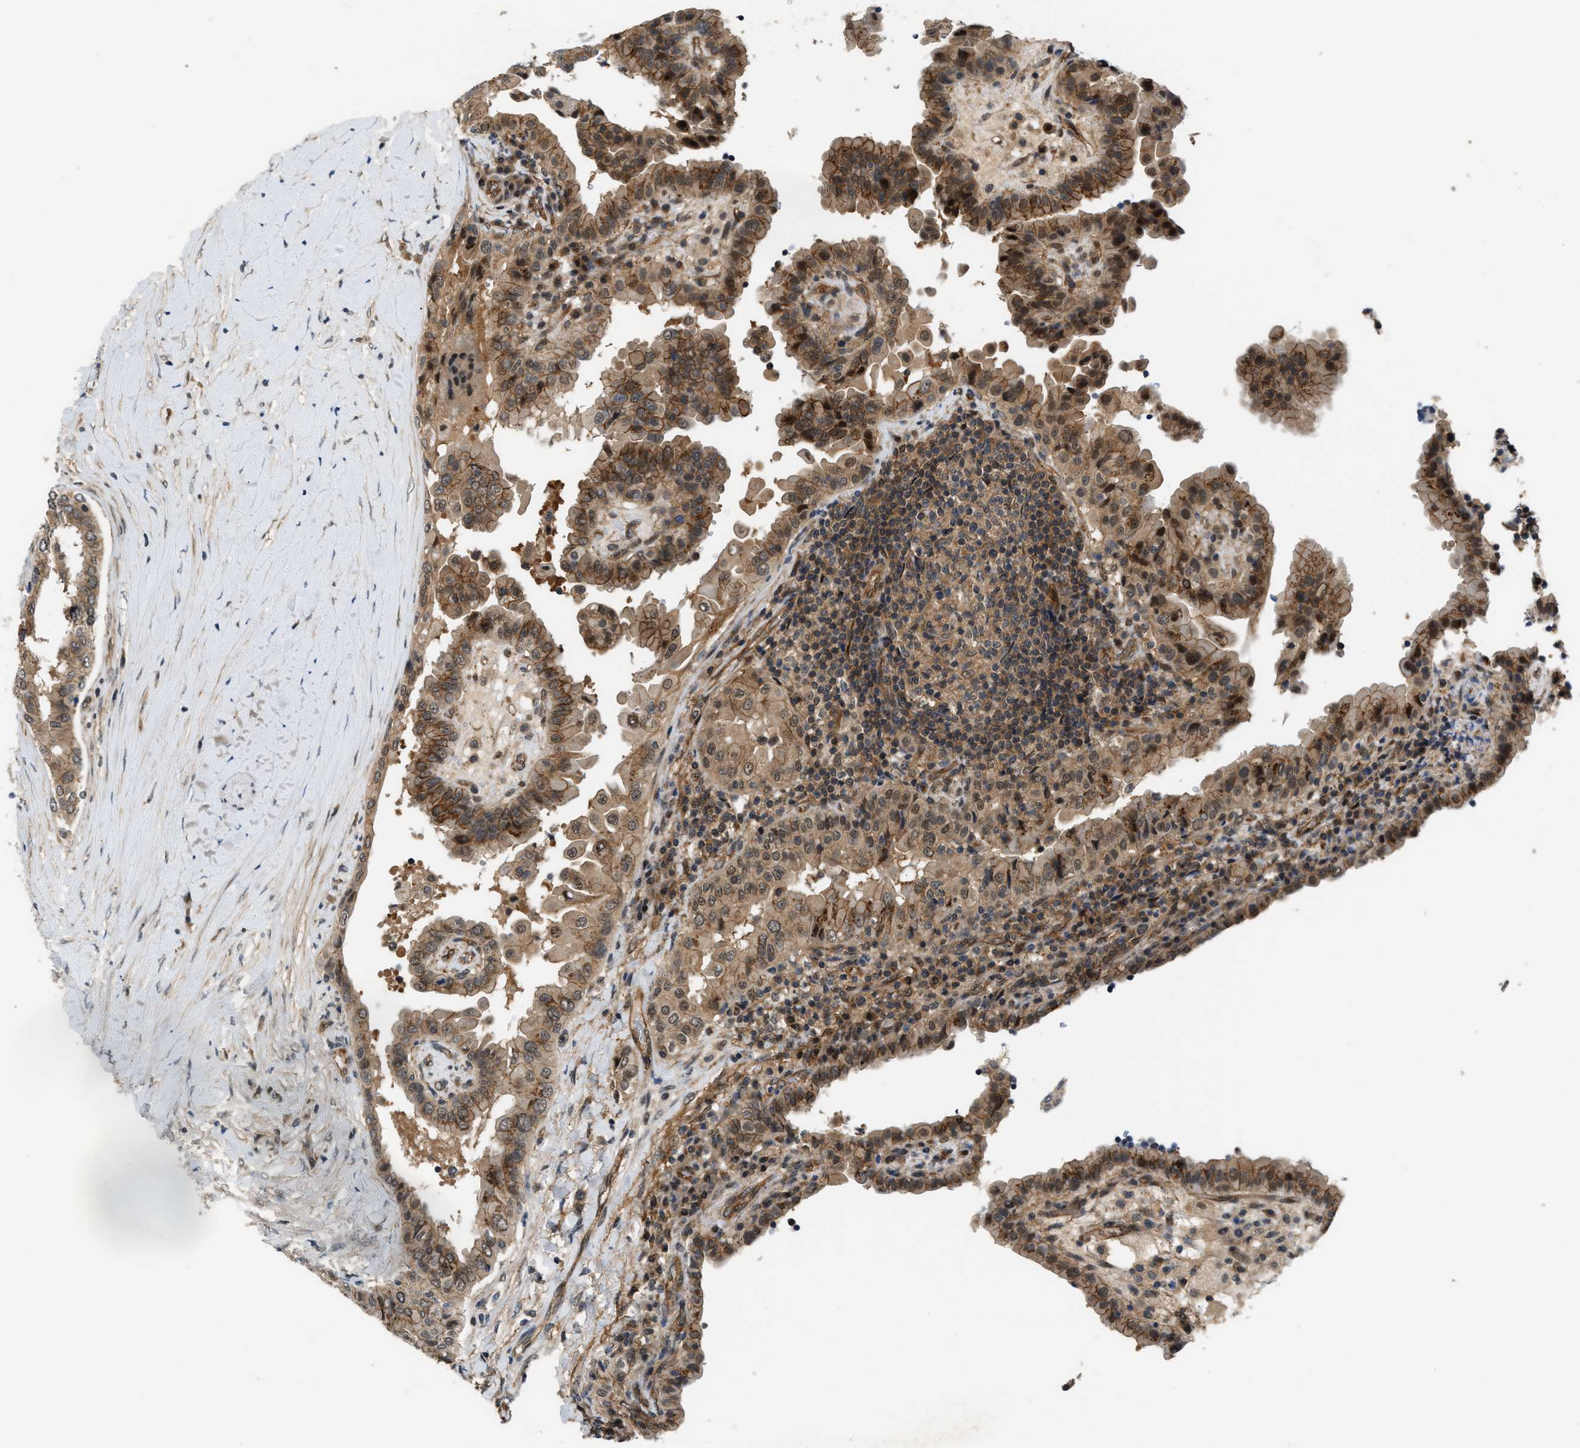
{"staining": {"intensity": "moderate", "quantity": ">75%", "location": "cytoplasmic/membranous"}, "tissue": "thyroid cancer", "cell_type": "Tumor cells", "image_type": "cancer", "snomed": [{"axis": "morphology", "description": "Papillary adenocarcinoma, NOS"}, {"axis": "topography", "description": "Thyroid gland"}], "caption": "Tumor cells demonstrate medium levels of moderate cytoplasmic/membranous staining in about >75% of cells in human papillary adenocarcinoma (thyroid).", "gene": "COPS2", "patient": {"sex": "male", "age": 33}}